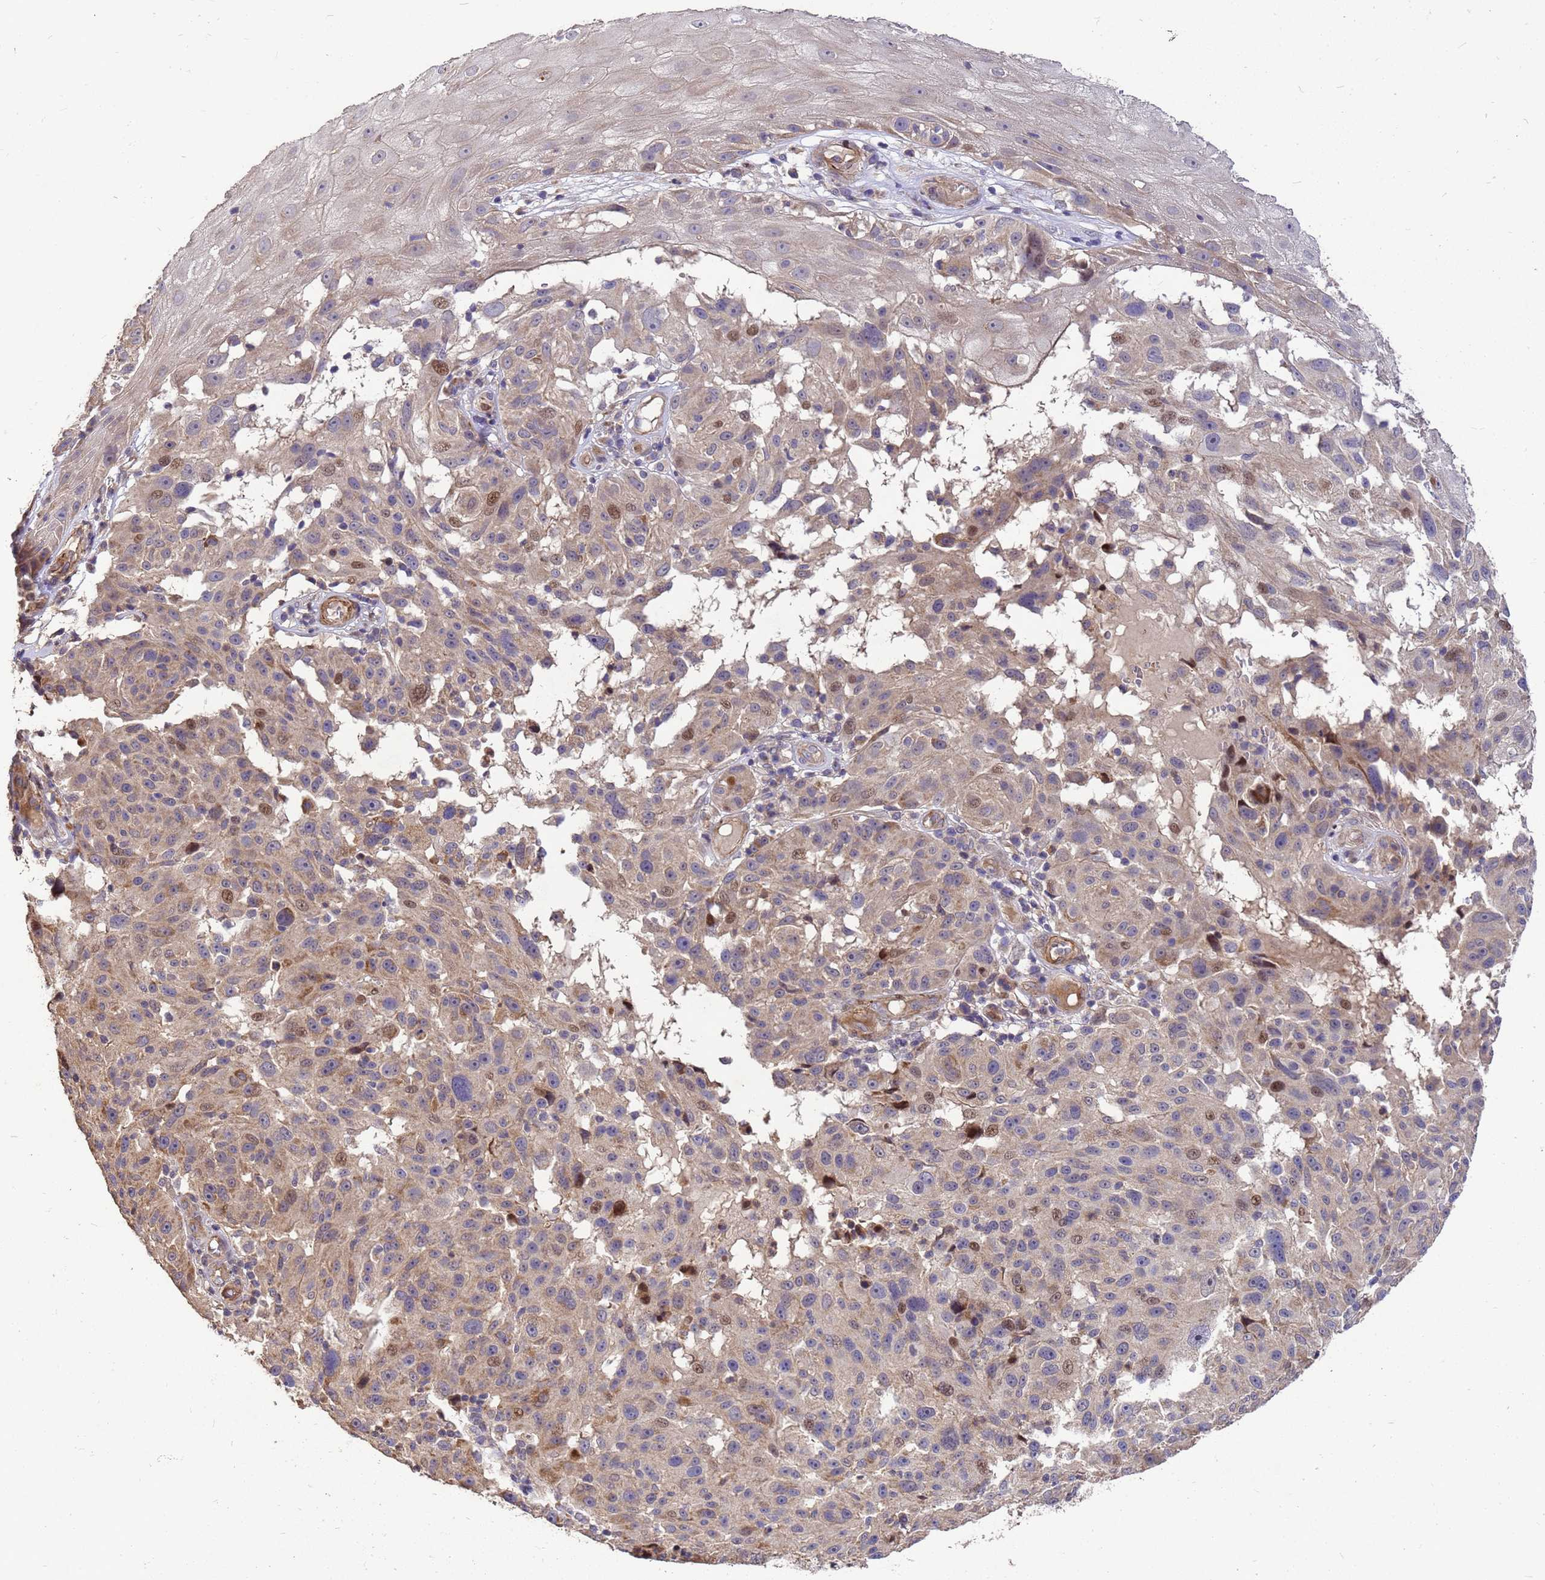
{"staining": {"intensity": "weak", "quantity": "25%-75%", "location": "cytoplasmic/membranous,nuclear"}, "tissue": "melanoma", "cell_type": "Tumor cells", "image_type": "cancer", "snomed": [{"axis": "morphology", "description": "Malignant melanoma, NOS"}, {"axis": "topography", "description": "Skin"}], "caption": "The photomicrograph demonstrates a brown stain indicating the presence of a protein in the cytoplasmic/membranous and nuclear of tumor cells in malignant melanoma.", "gene": "RSPRY1", "patient": {"sex": "male", "age": 53}}